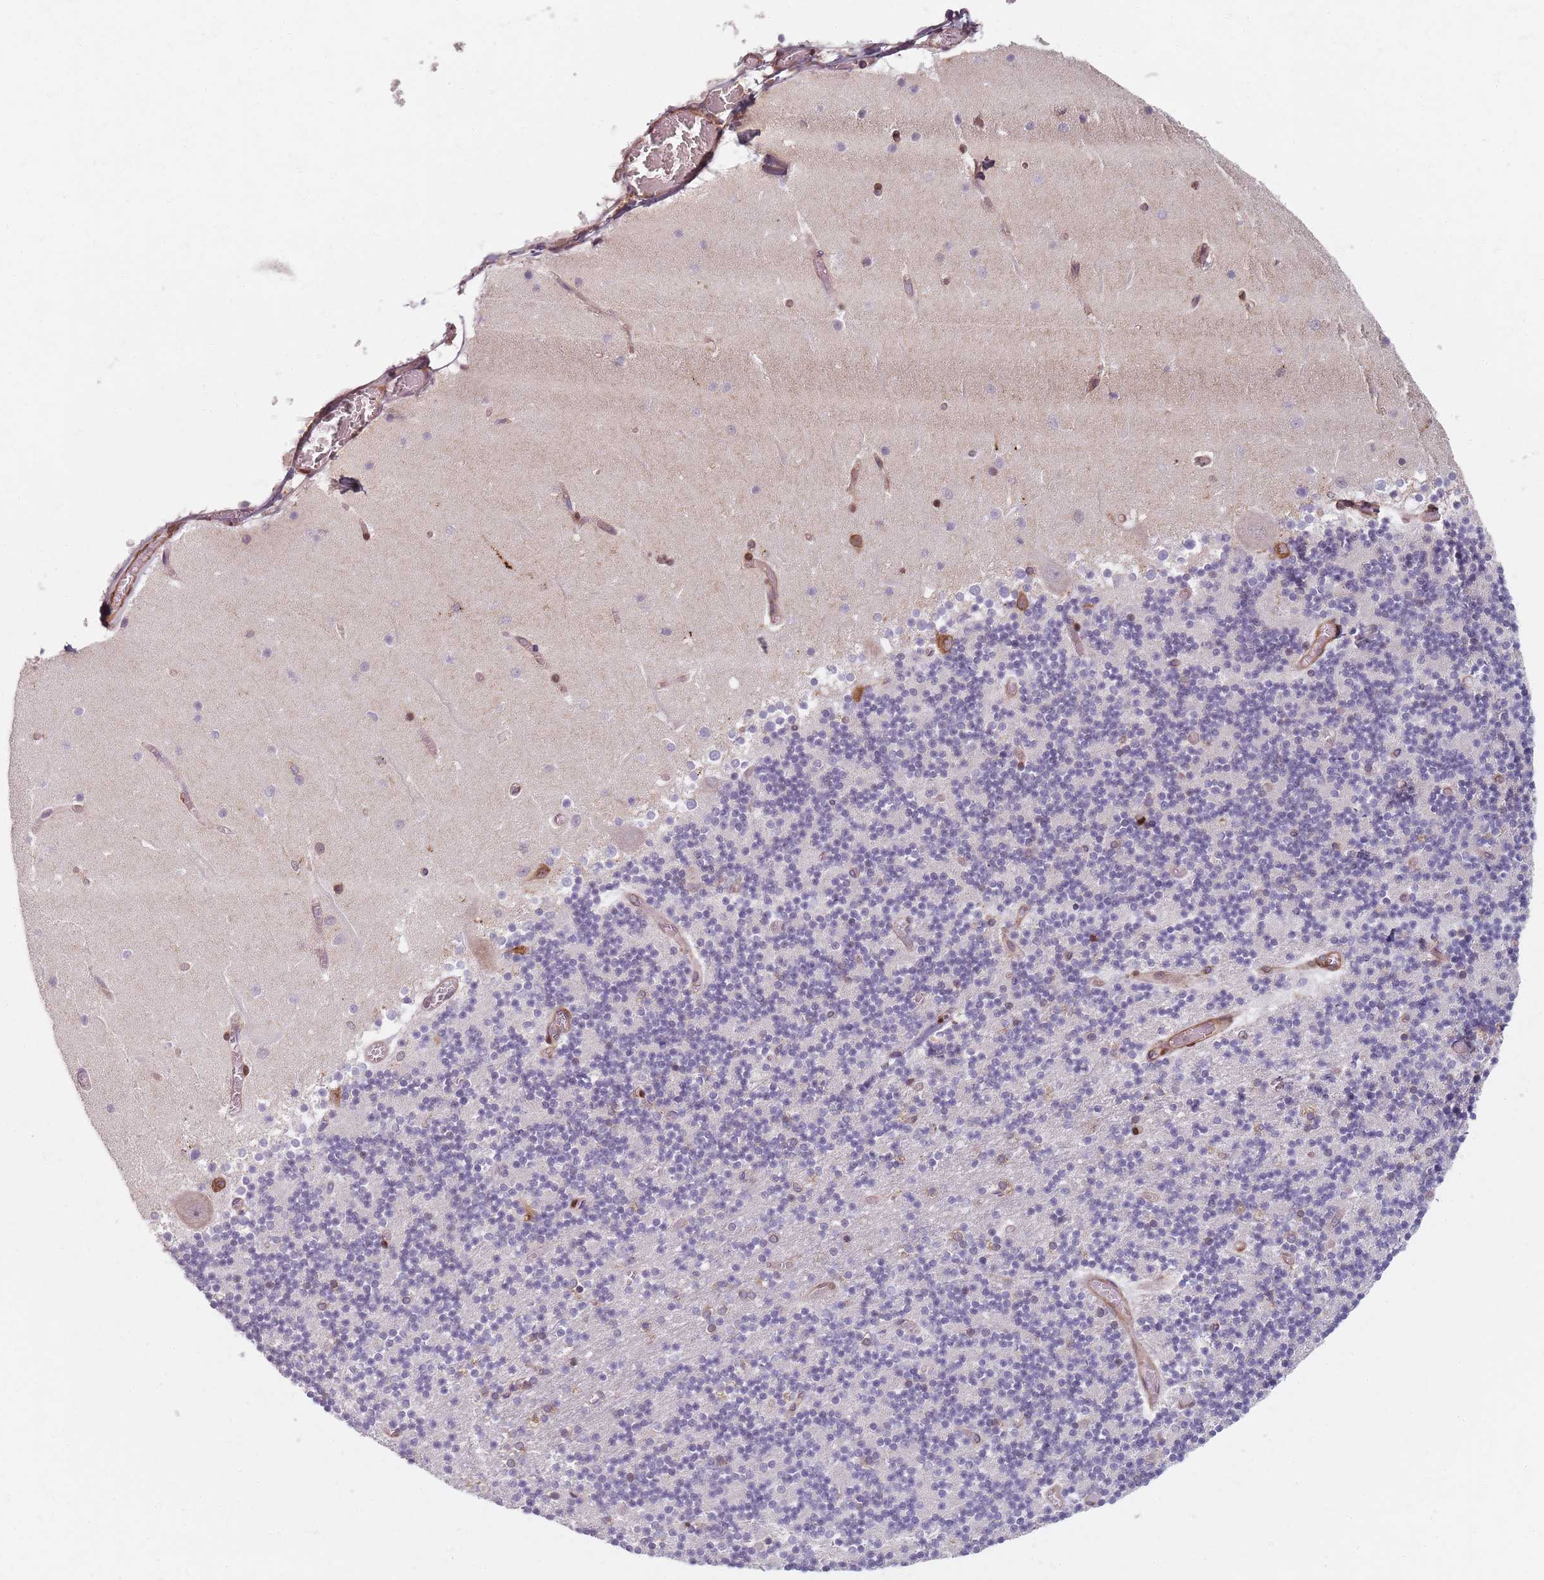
{"staining": {"intensity": "moderate", "quantity": "<25%", "location": "cytoplasmic/membranous"}, "tissue": "cerebellum", "cell_type": "Cells in granular layer", "image_type": "normal", "snomed": [{"axis": "morphology", "description": "Normal tissue, NOS"}, {"axis": "topography", "description": "Cerebellum"}], "caption": "A micrograph of cerebellum stained for a protein exhibits moderate cytoplasmic/membranous brown staining in cells in granular layer. Nuclei are stained in blue.", "gene": "NOTCH3", "patient": {"sex": "female", "age": 28}}